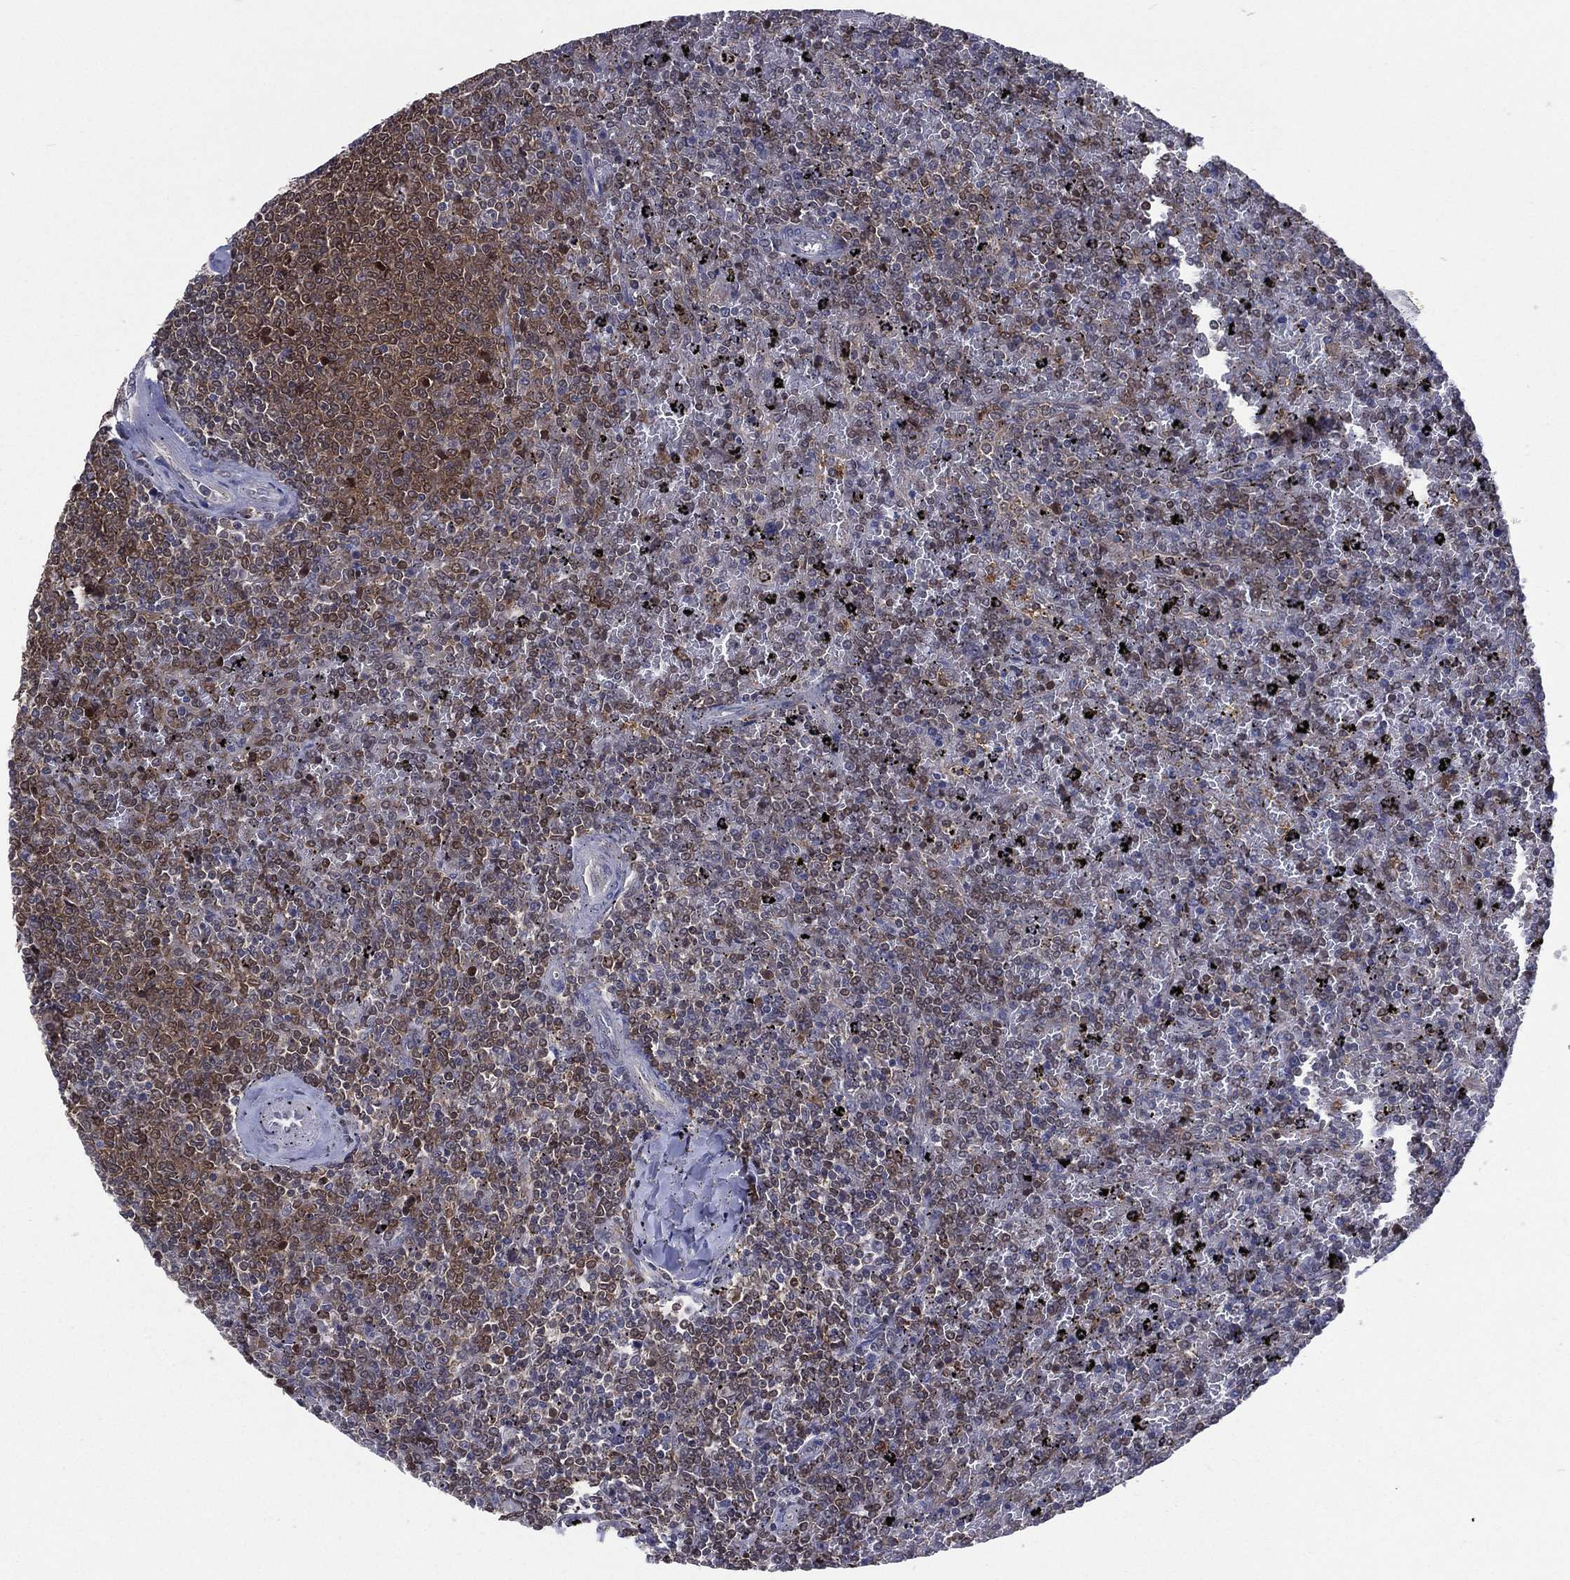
{"staining": {"intensity": "moderate", "quantity": "25%-75%", "location": "cytoplasmic/membranous,nuclear"}, "tissue": "lymphoma", "cell_type": "Tumor cells", "image_type": "cancer", "snomed": [{"axis": "morphology", "description": "Malignant lymphoma, non-Hodgkin's type, Low grade"}, {"axis": "topography", "description": "Spleen"}], "caption": "A medium amount of moderate cytoplasmic/membranous and nuclear expression is present in approximately 25%-75% of tumor cells in low-grade malignant lymphoma, non-Hodgkin's type tissue.", "gene": "MTAP", "patient": {"sex": "female", "age": 77}}